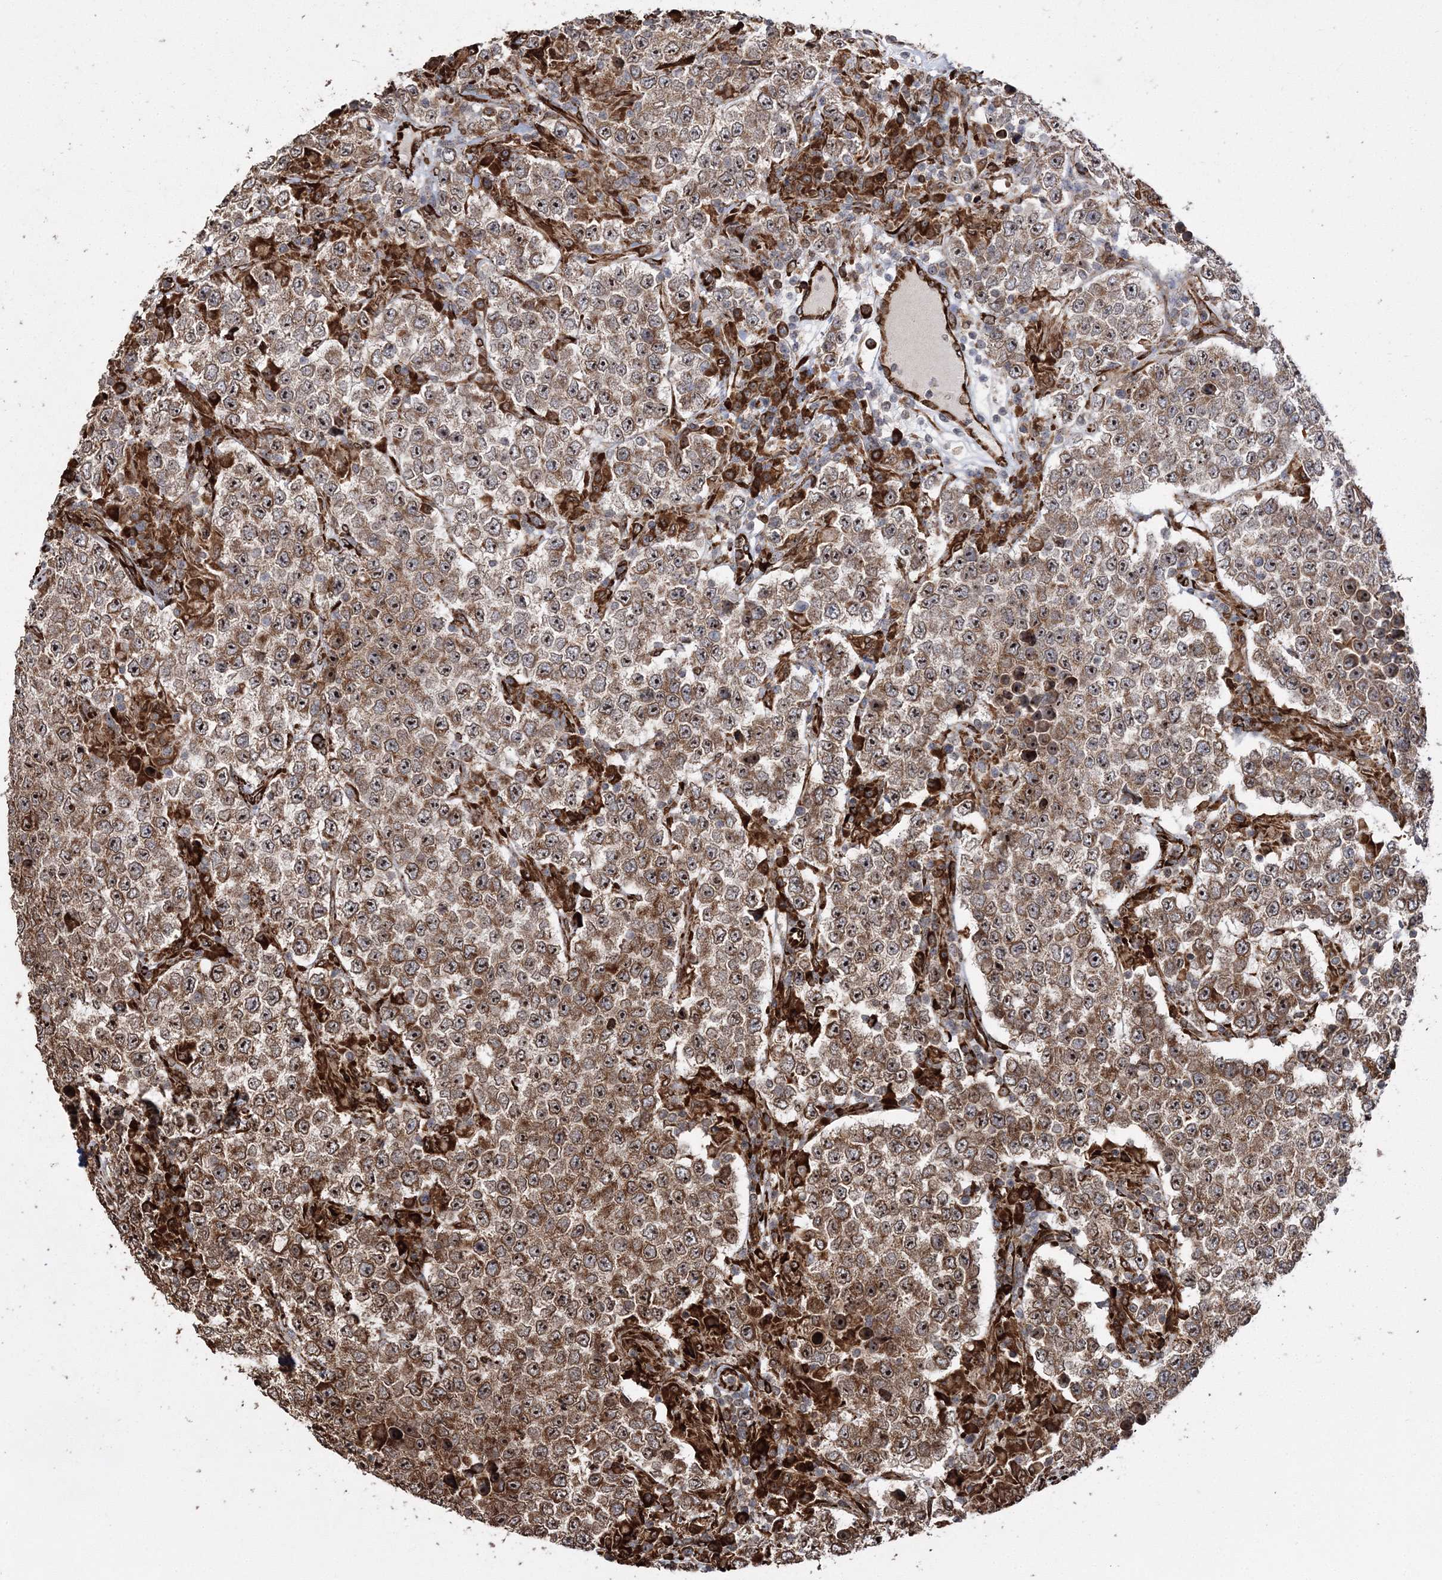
{"staining": {"intensity": "moderate", "quantity": ">75%", "location": "cytoplasmic/membranous,nuclear"}, "tissue": "testis cancer", "cell_type": "Tumor cells", "image_type": "cancer", "snomed": [{"axis": "morphology", "description": "Normal tissue, NOS"}, {"axis": "morphology", "description": "Urothelial carcinoma, High grade"}, {"axis": "morphology", "description": "Seminoma, NOS"}, {"axis": "morphology", "description": "Carcinoma, Embryonal, NOS"}, {"axis": "topography", "description": "Urinary bladder"}, {"axis": "topography", "description": "Testis"}], "caption": "Protein expression analysis of testis cancer shows moderate cytoplasmic/membranous and nuclear positivity in about >75% of tumor cells.", "gene": "SCRN3", "patient": {"sex": "male", "age": 41}}